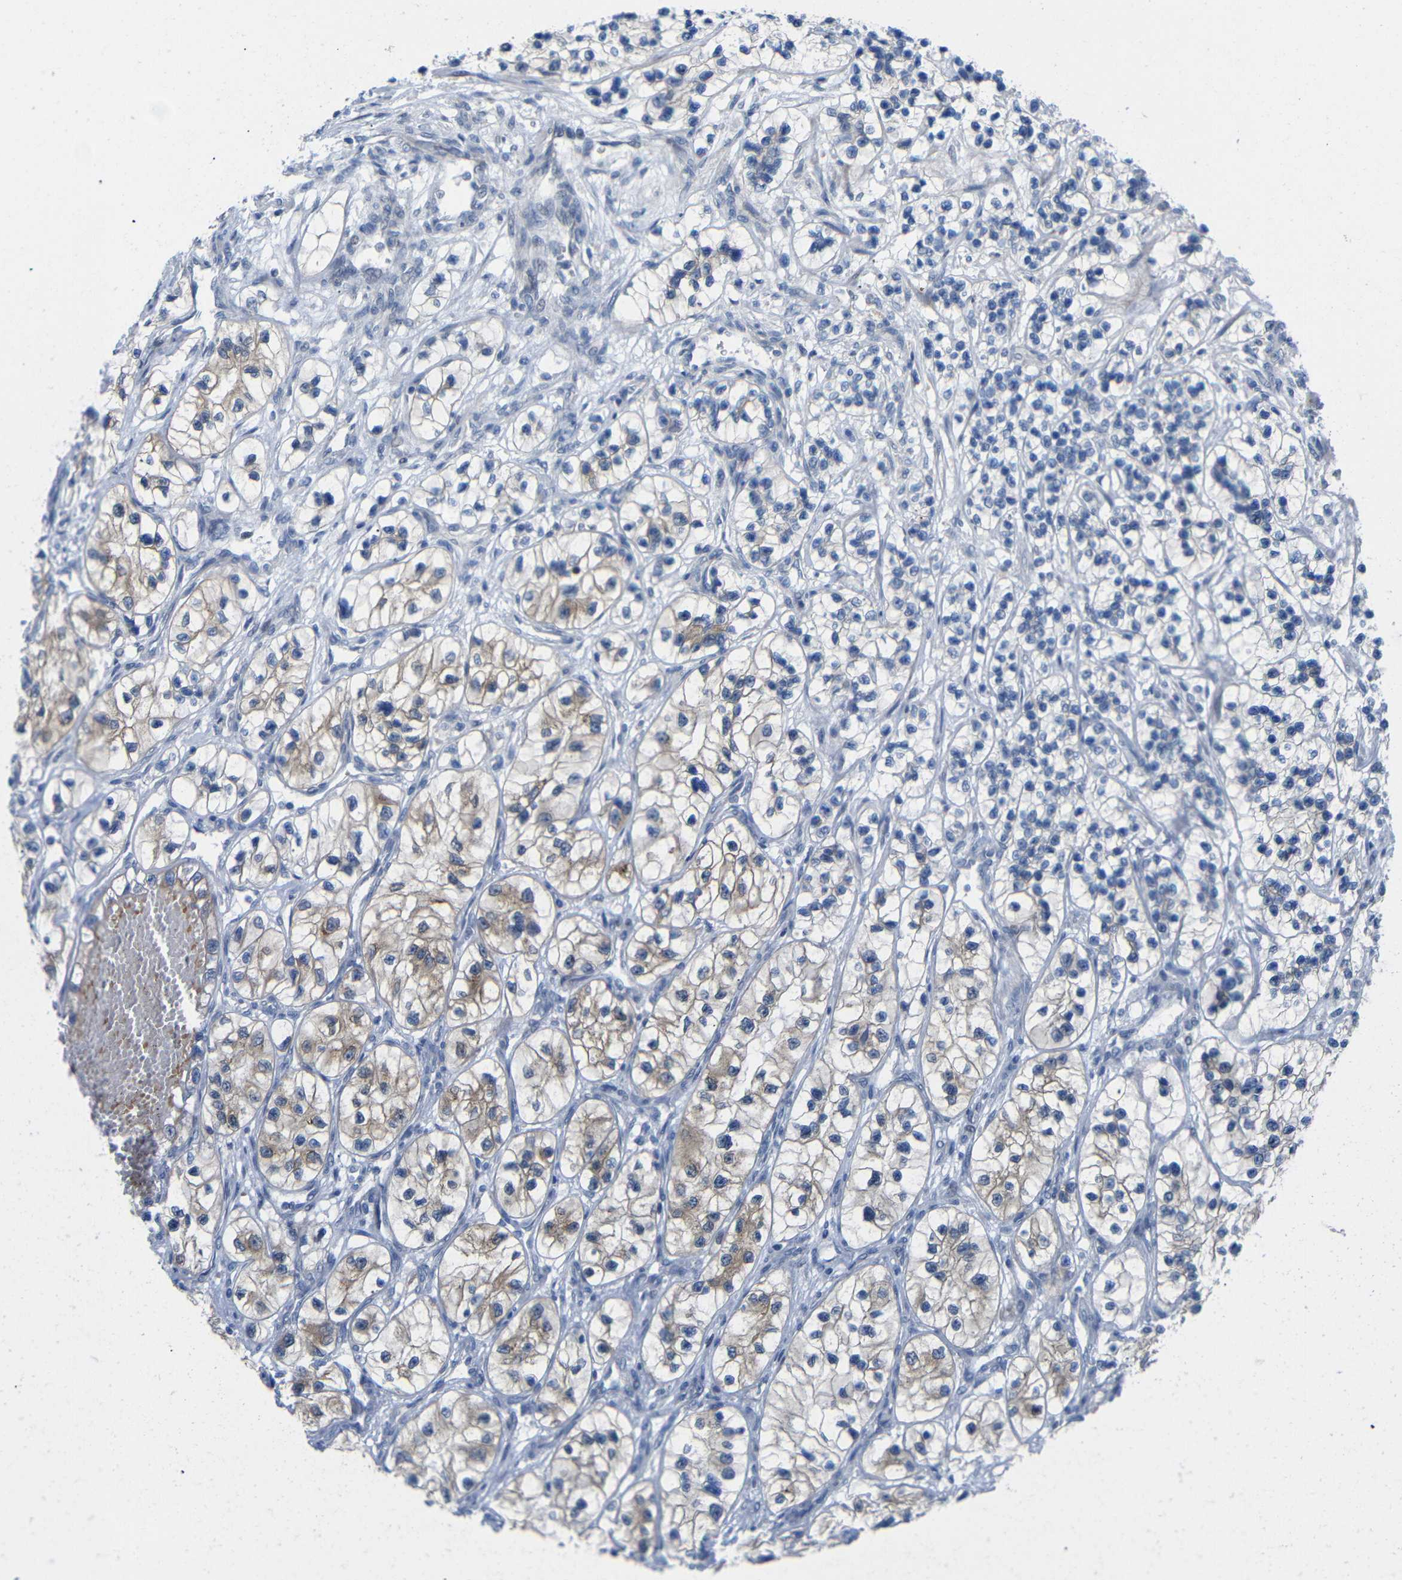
{"staining": {"intensity": "moderate", "quantity": "25%-75%", "location": "cytoplasmic/membranous"}, "tissue": "renal cancer", "cell_type": "Tumor cells", "image_type": "cancer", "snomed": [{"axis": "morphology", "description": "Adenocarcinoma, NOS"}, {"axis": "topography", "description": "Kidney"}], "caption": "A high-resolution photomicrograph shows immunohistochemistry (IHC) staining of renal adenocarcinoma, which shows moderate cytoplasmic/membranous positivity in approximately 25%-75% of tumor cells. The staining was performed using DAB (3,3'-diaminobenzidine) to visualize the protein expression in brown, while the nuclei were stained in blue with hematoxylin (Magnification: 20x).", "gene": "CMTM1", "patient": {"sex": "female", "age": 57}}